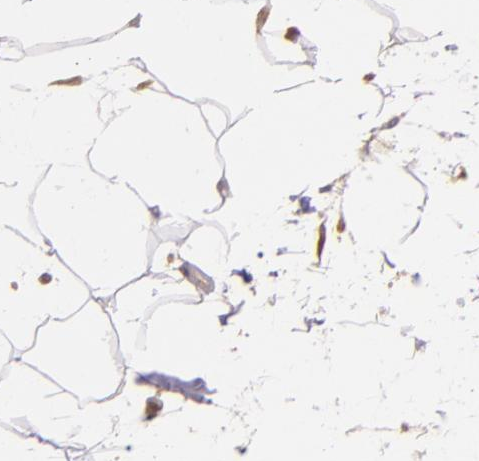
{"staining": {"intensity": "moderate", "quantity": ">75%", "location": "cytoplasmic/membranous,nuclear"}, "tissue": "adipose tissue", "cell_type": "Adipocytes", "image_type": "normal", "snomed": [{"axis": "morphology", "description": "Normal tissue, NOS"}, {"axis": "morphology", "description": "Duct carcinoma"}, {"axis": "topography", "description": "Breast"}, {"axis": "topography", "description": "Adipose tissue"}], "caption": "DAB immunohistochemical staining of unremarkable human adipose tissue demonstrates moderate cytoplasmic/membranous,nuclear protein expression in approximately >75% of adipocytes.", "gene": "TXNRD2", "patient": {"sex": "female", "age": 37}}